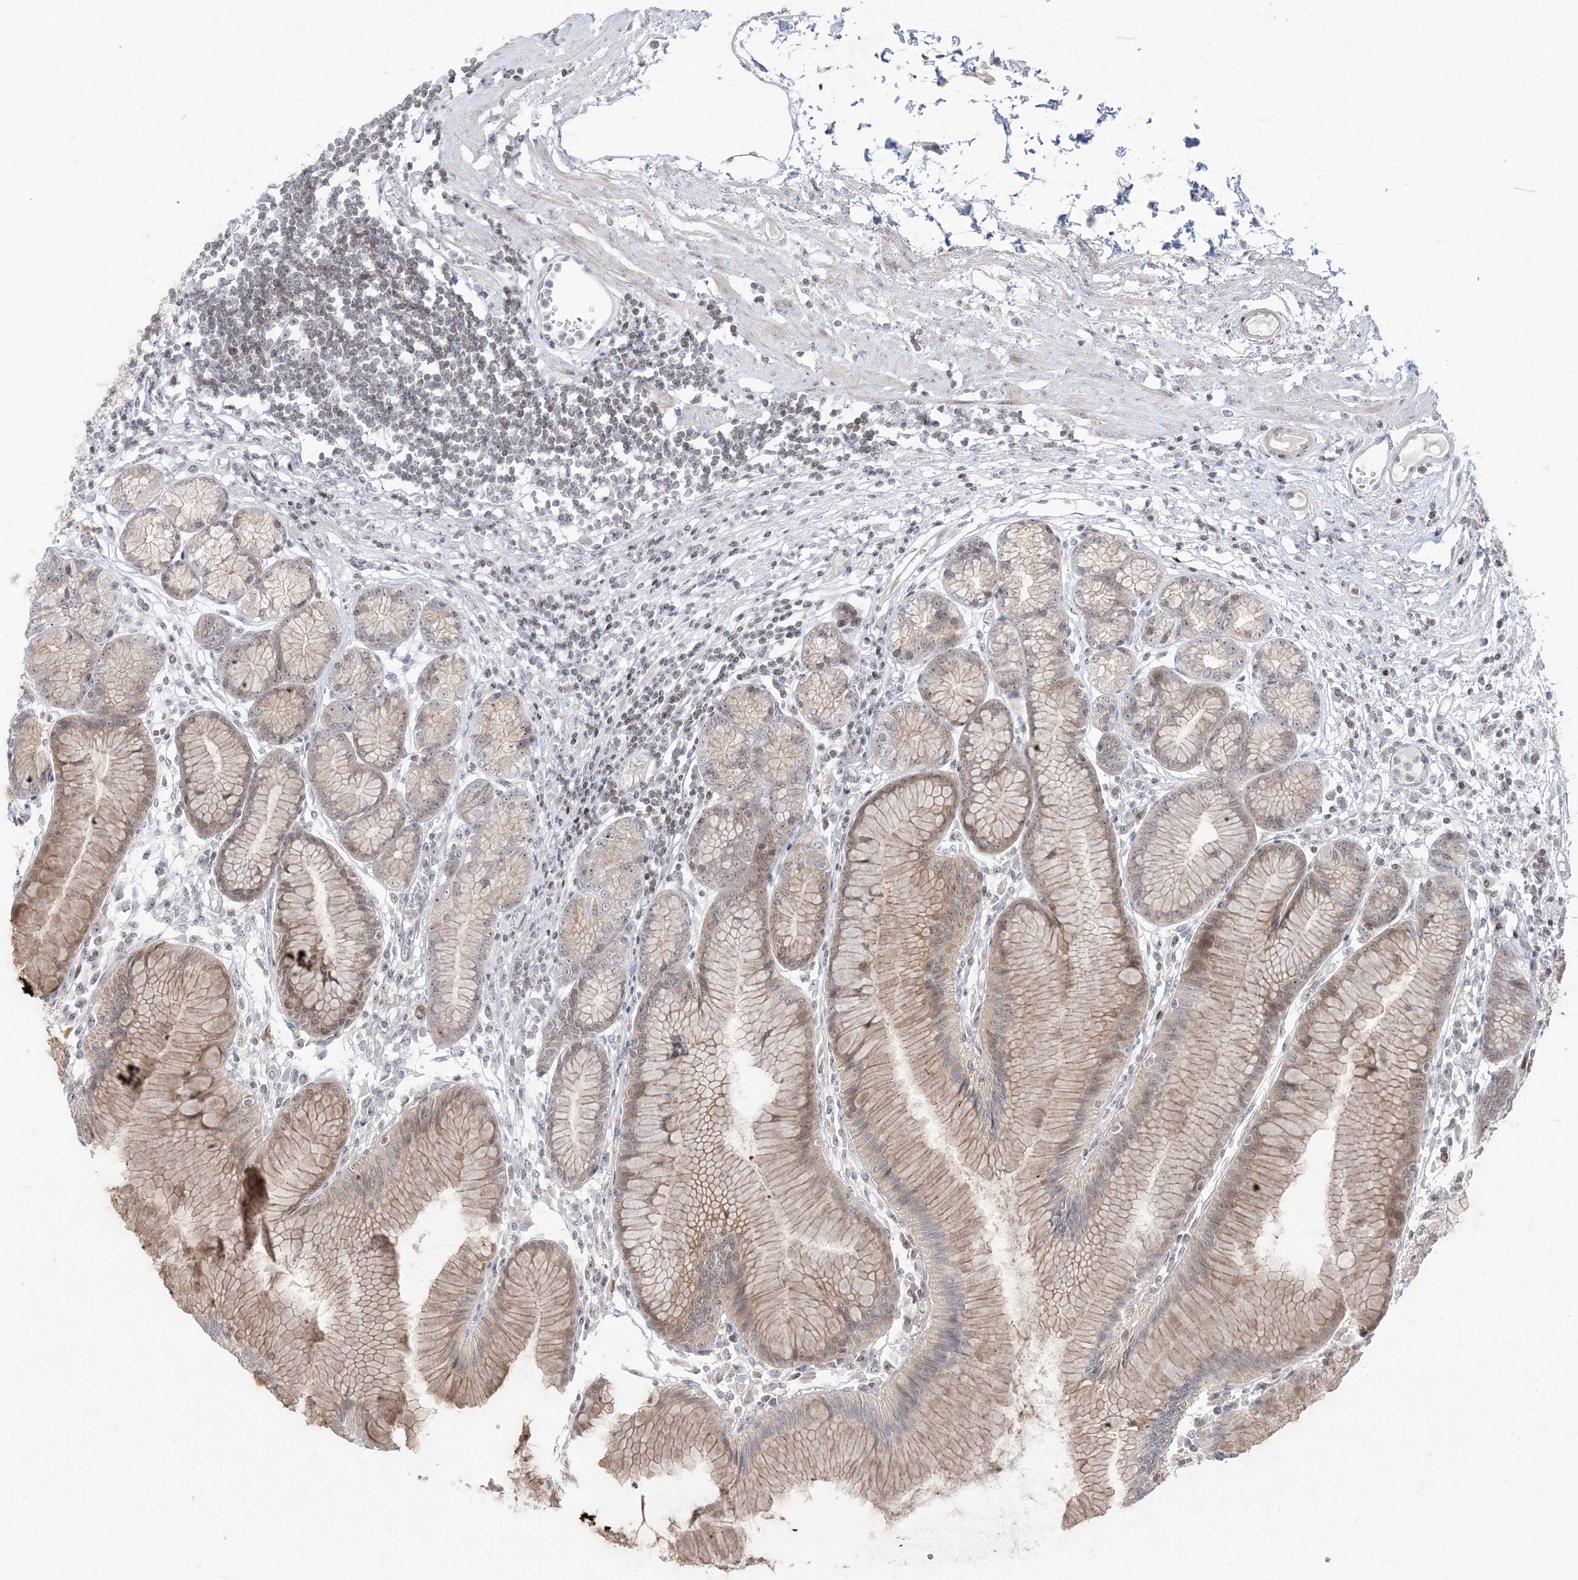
{"staining": {"intensity": "weak", "quantity": "25%-75%", "location": "cytoplasmic/membranous,nuclear"}, "tissue": "stomach", "cell_type": "Glandular cells", "image_type": "normal", "snomed": [{"axis": "morphology", "description": "Normal tissue, NOS"}, {"axis": "topography", "description": "Stomach"}], "caption": "Immunohistochemistry of normal human stomach shows low levels of weak cytoplasmic/membranous,nuclear staining in about 25%-75% of glandular cells. (Stains: DAB (3,3'-diaminobenzidine) in brown, nuclei in blue, Microscopy: brightfield microscopy at high magnification).", "gene": "SH3BP4", "patient": {"sex": "female", "age": 57}}